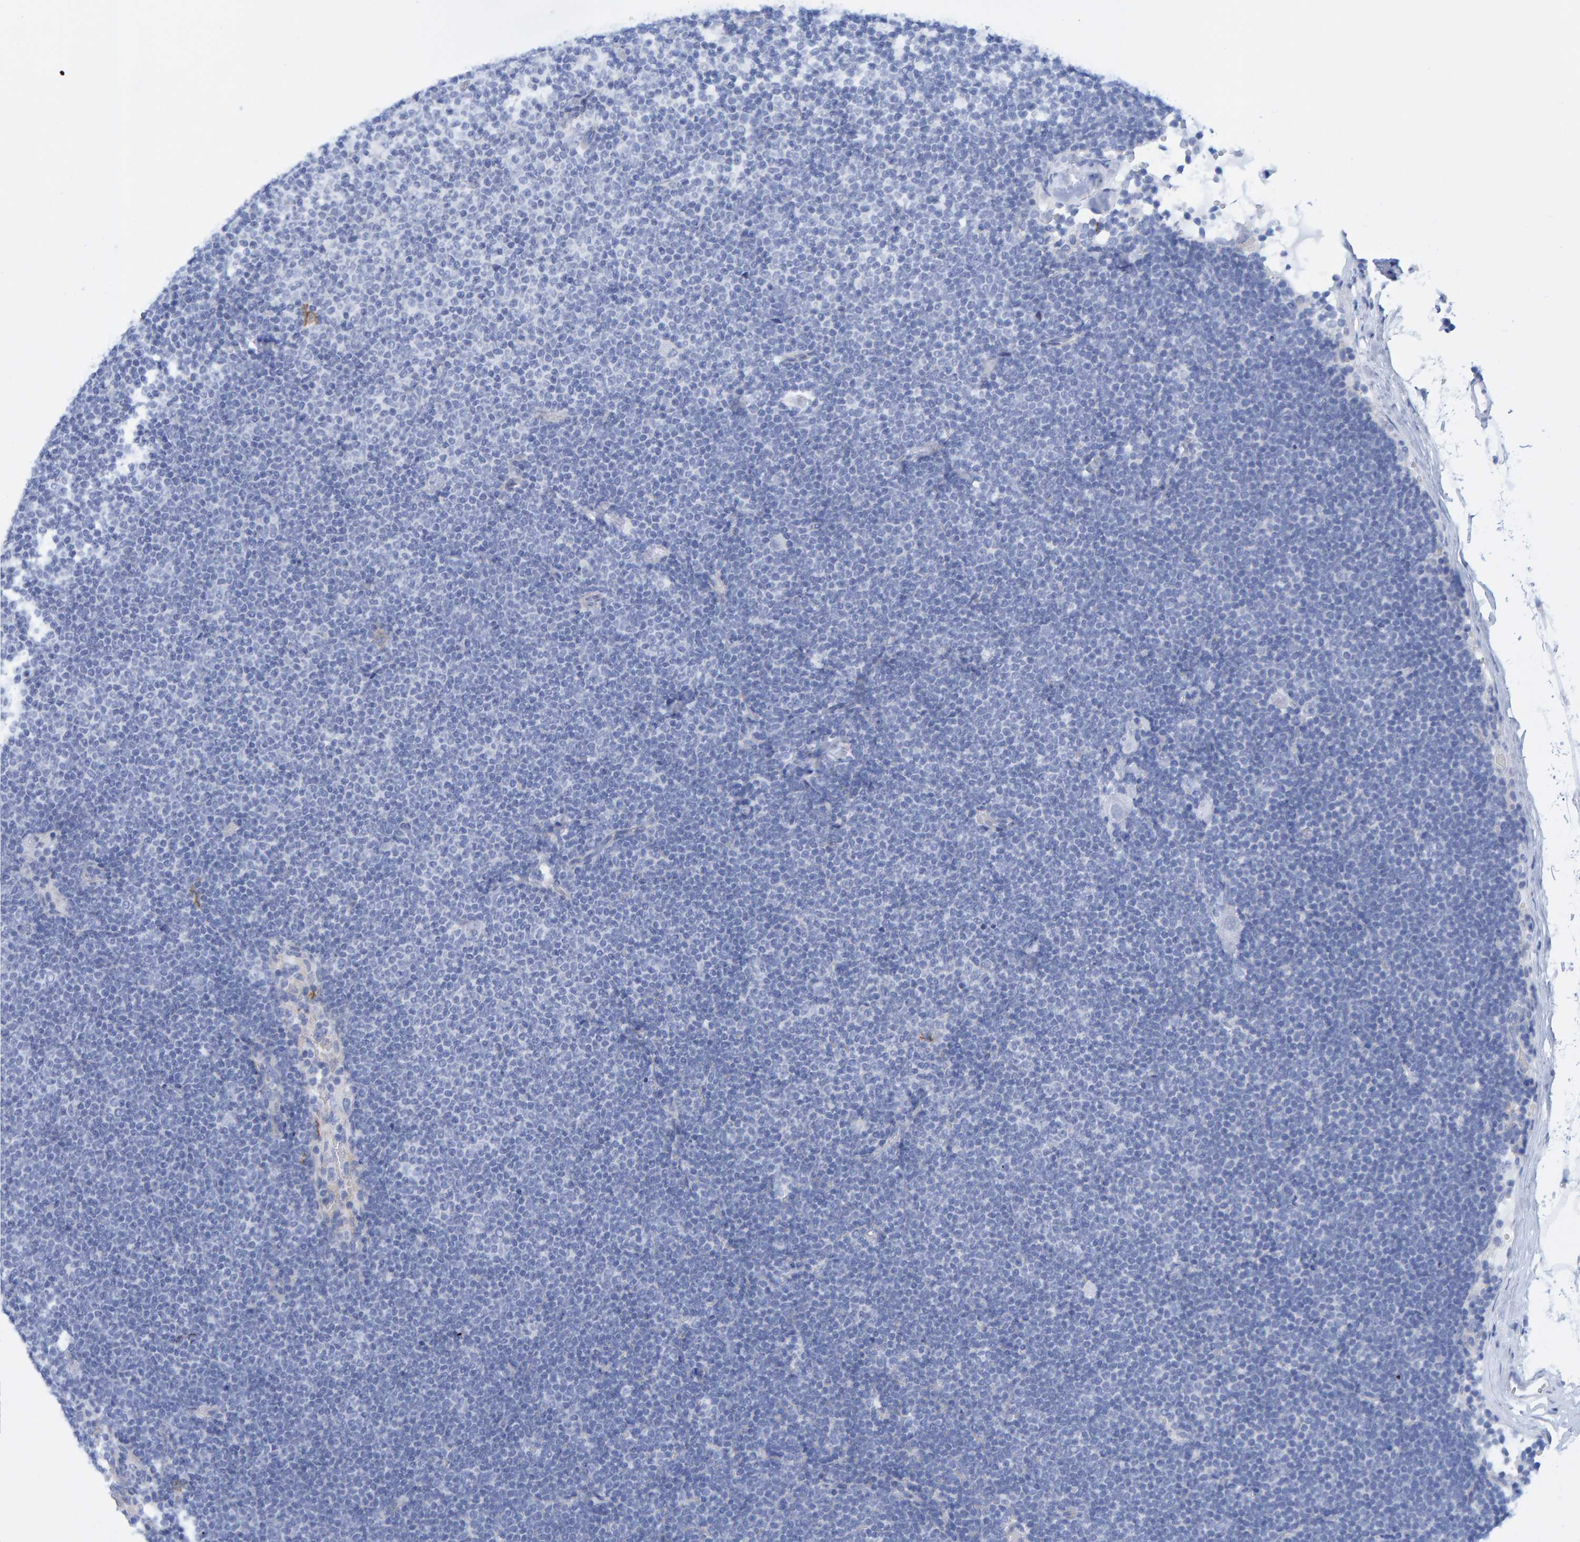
{"staining": {"intensity": "negative", "quantity": "none", "location": "none"}, "tissue": "lymphoma", "cell_type": "Tumor cells", "image_type": "cancer", "snomed": [{"axis": "morphology", "description": "Malignant lymphoma, non-Hodgkin's type, Low grade"}, {"axis": "topography", "description": "Lymph node"}], "caption": "Tumor cells show no significant staining in lymphoma.", "gene": "JAKMIP3", "patient": {"sex": "female", "age": 53}}